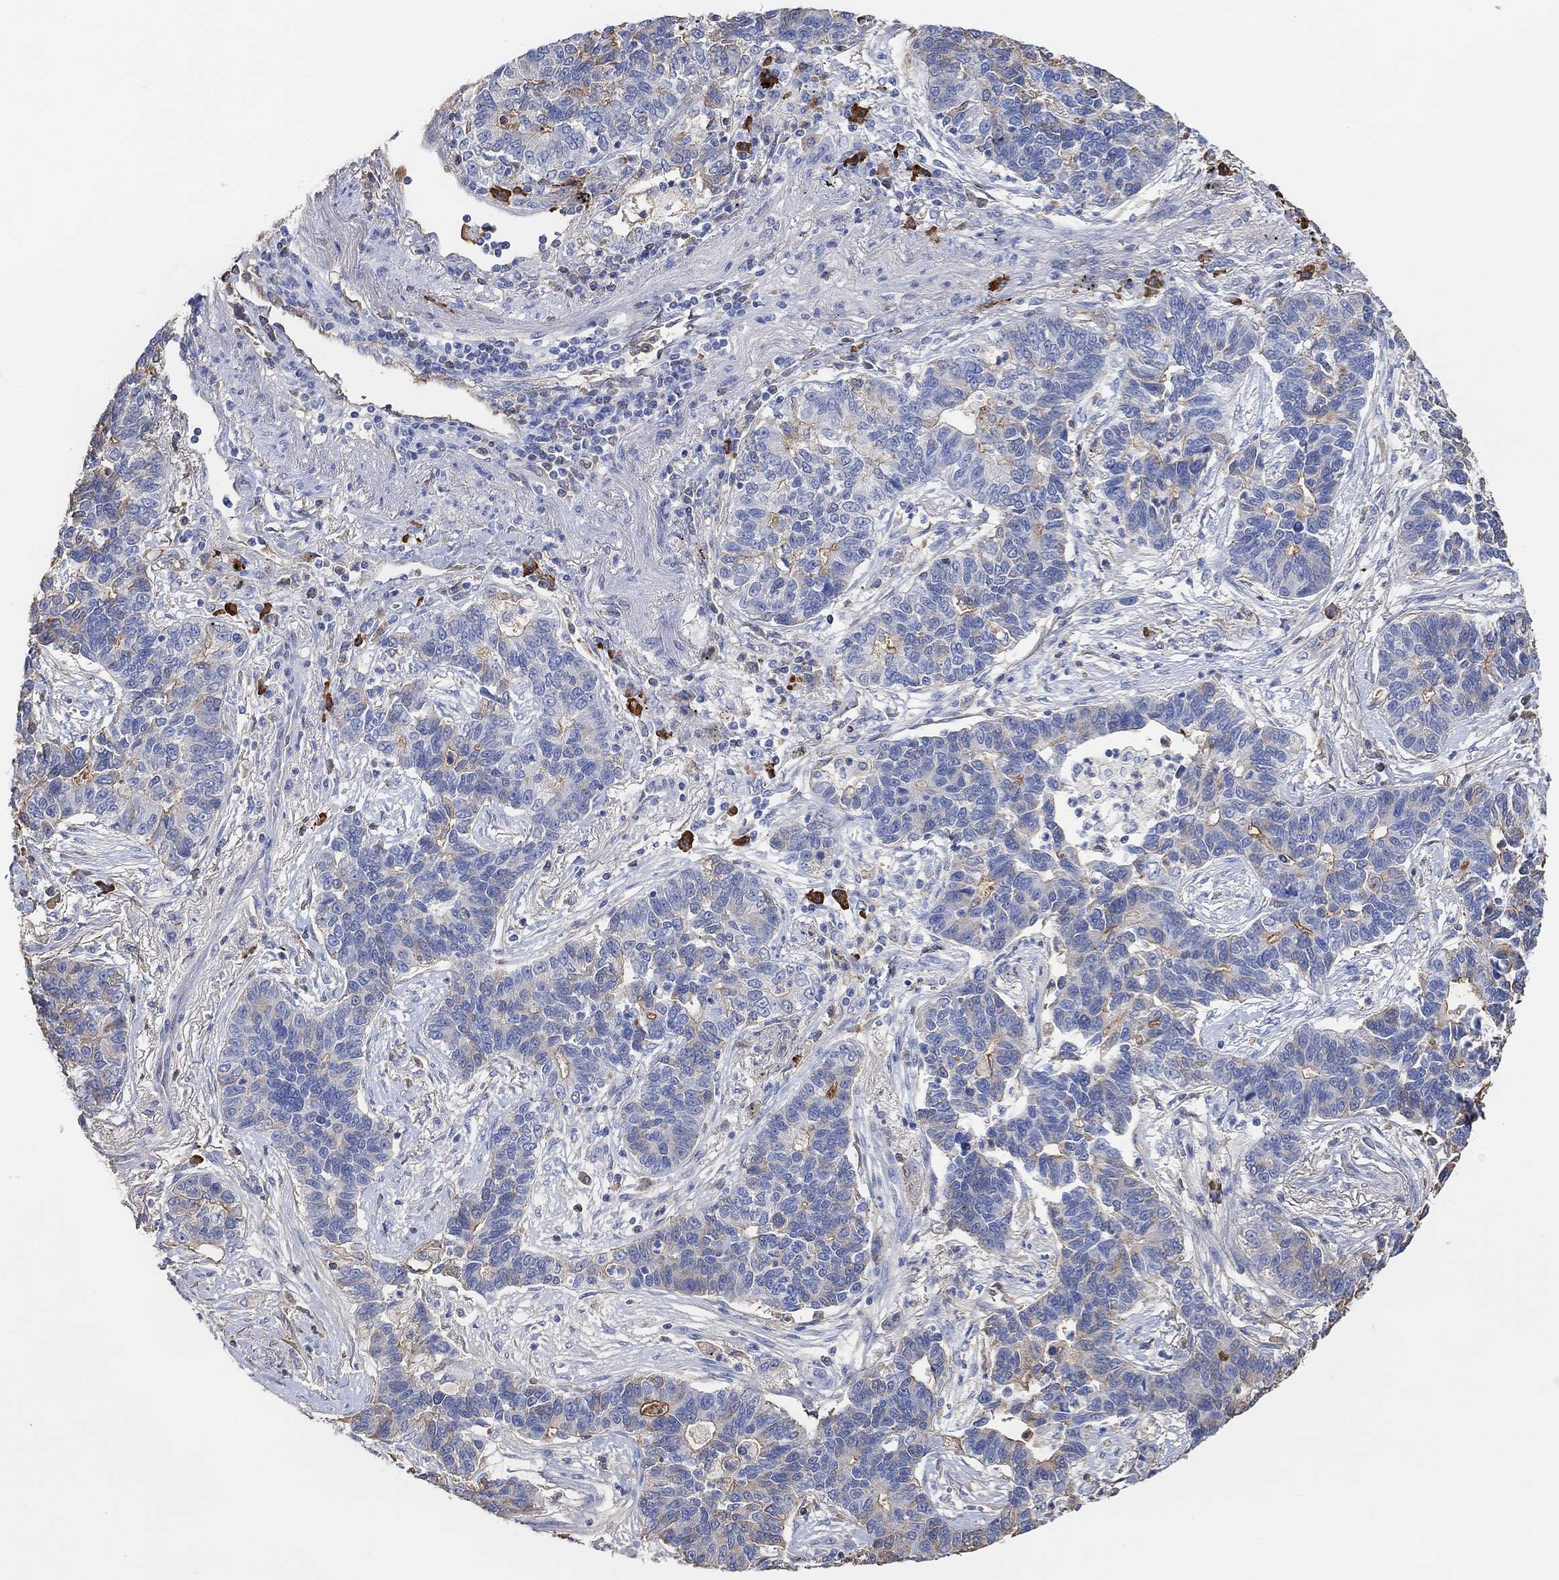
{"staining": {"intensity": "negative", "quantity": "none", "location": "none"}, "tissue": "lung cancer", "cell_type": "Tumor cells", "image_type": "cancer", "snomed": [{"axis": "morphology", "description": "Adenocarcinoma, NOS"}, {"axis": "topography", "description": "Lung"}], "caption": "DAB immunohistochemical staining of adenocarcinoma (lung) exhibits no significant staining in tumor cells.", "gene": "MUC1", "patient": {"sex": "female", "age": 57}}